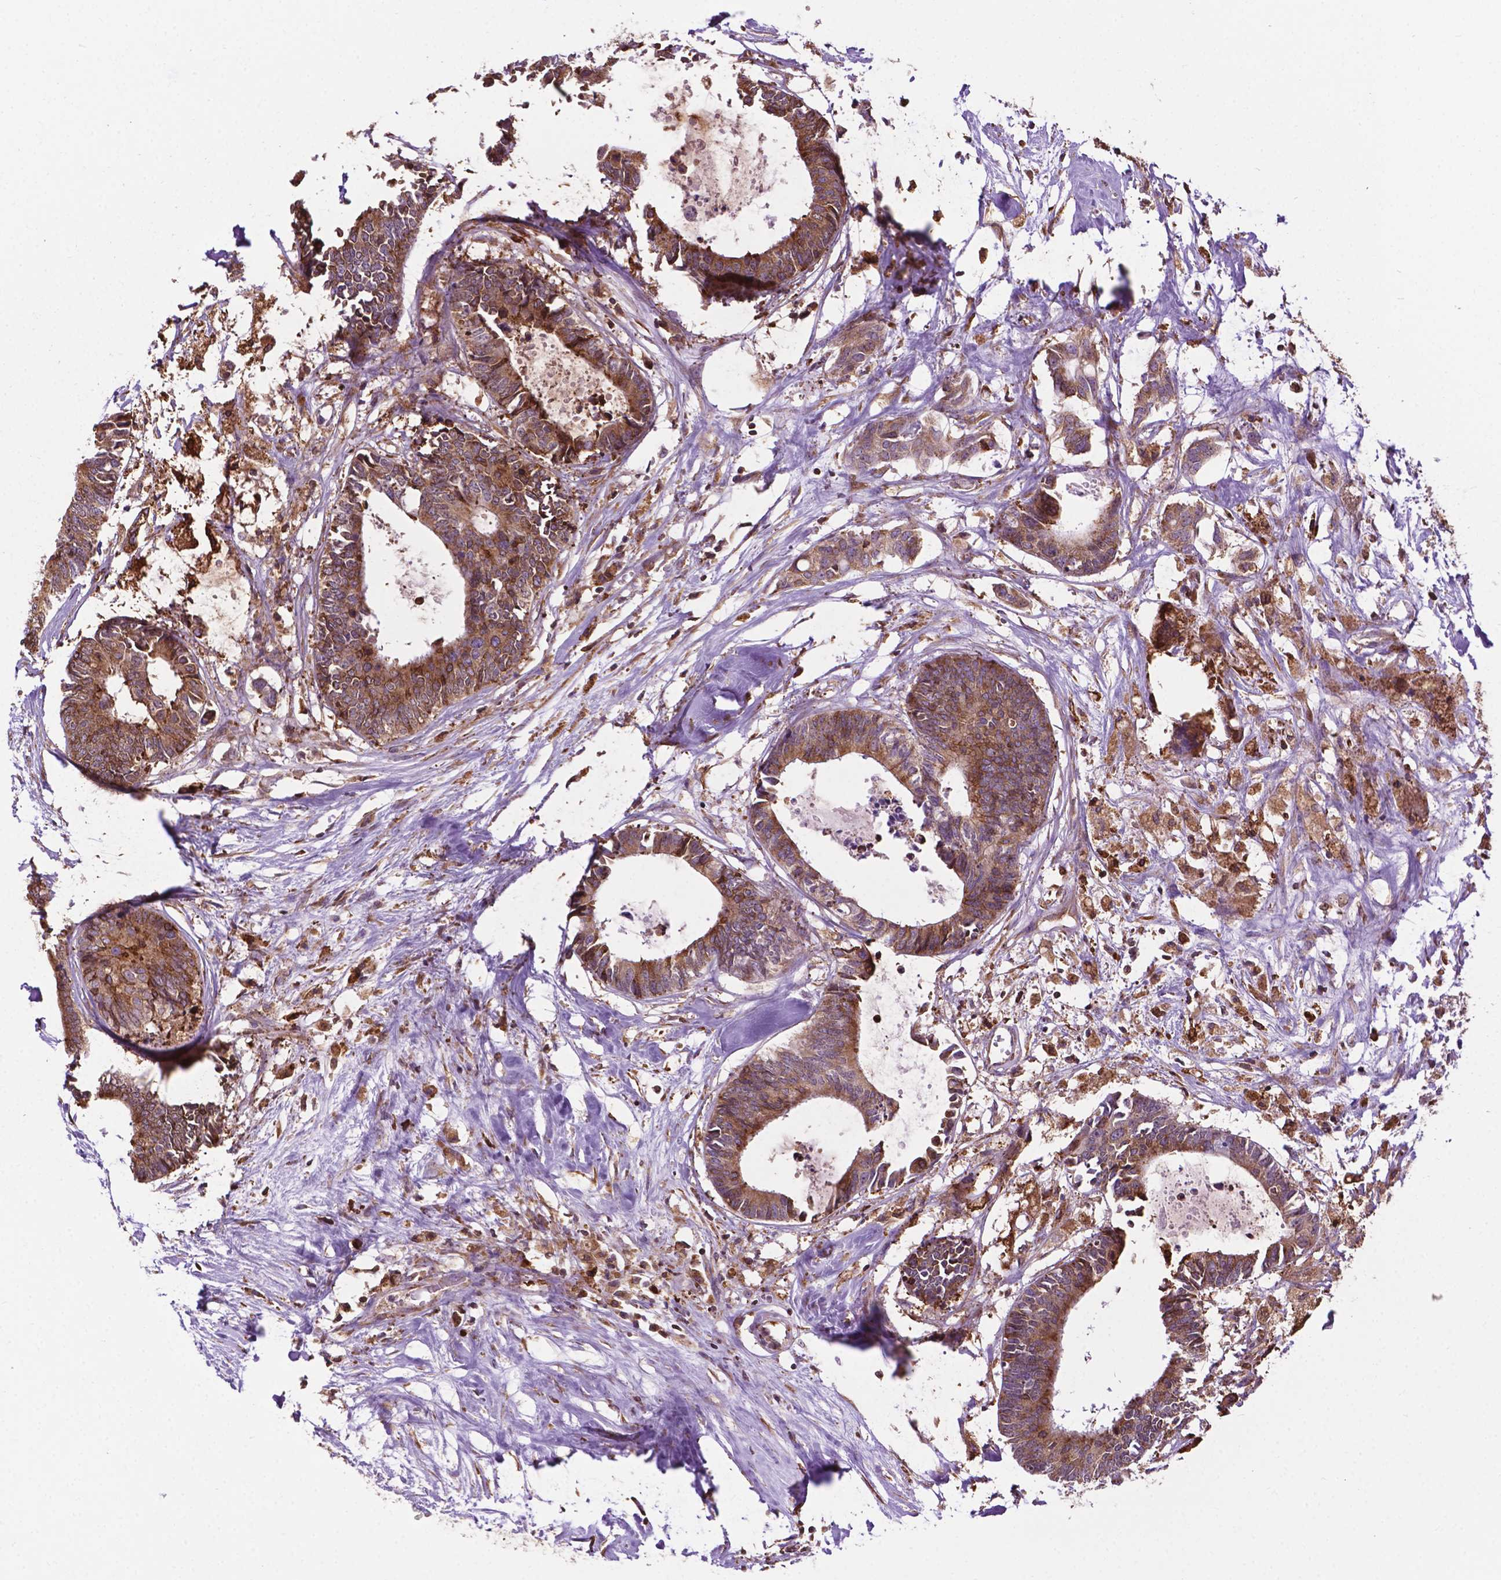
{"staining": {"intensity": "moderate", "quantity": "25%-75%", "location": "cytoplasmic/membranous"}, "tissue": "colorectal cancer", "cell_type": "Tumor cells", "image_type": "cancer", "snomed": [{"axis": "morphology", "description": "Adenocarcinoma, NOS"}, {"axis": "topography", "description": "Colon"}, {"axis": "topography", "description": "Rectum"}], "caption": "Immunohistochemical staining of colorectal cancer displays medium levels of moderate cytoplasmic/membranous protein staining in approximately 25%-75% of tumor cells.", "gene": "GANAB", "patient": {"sex": "male", "age": 57}}